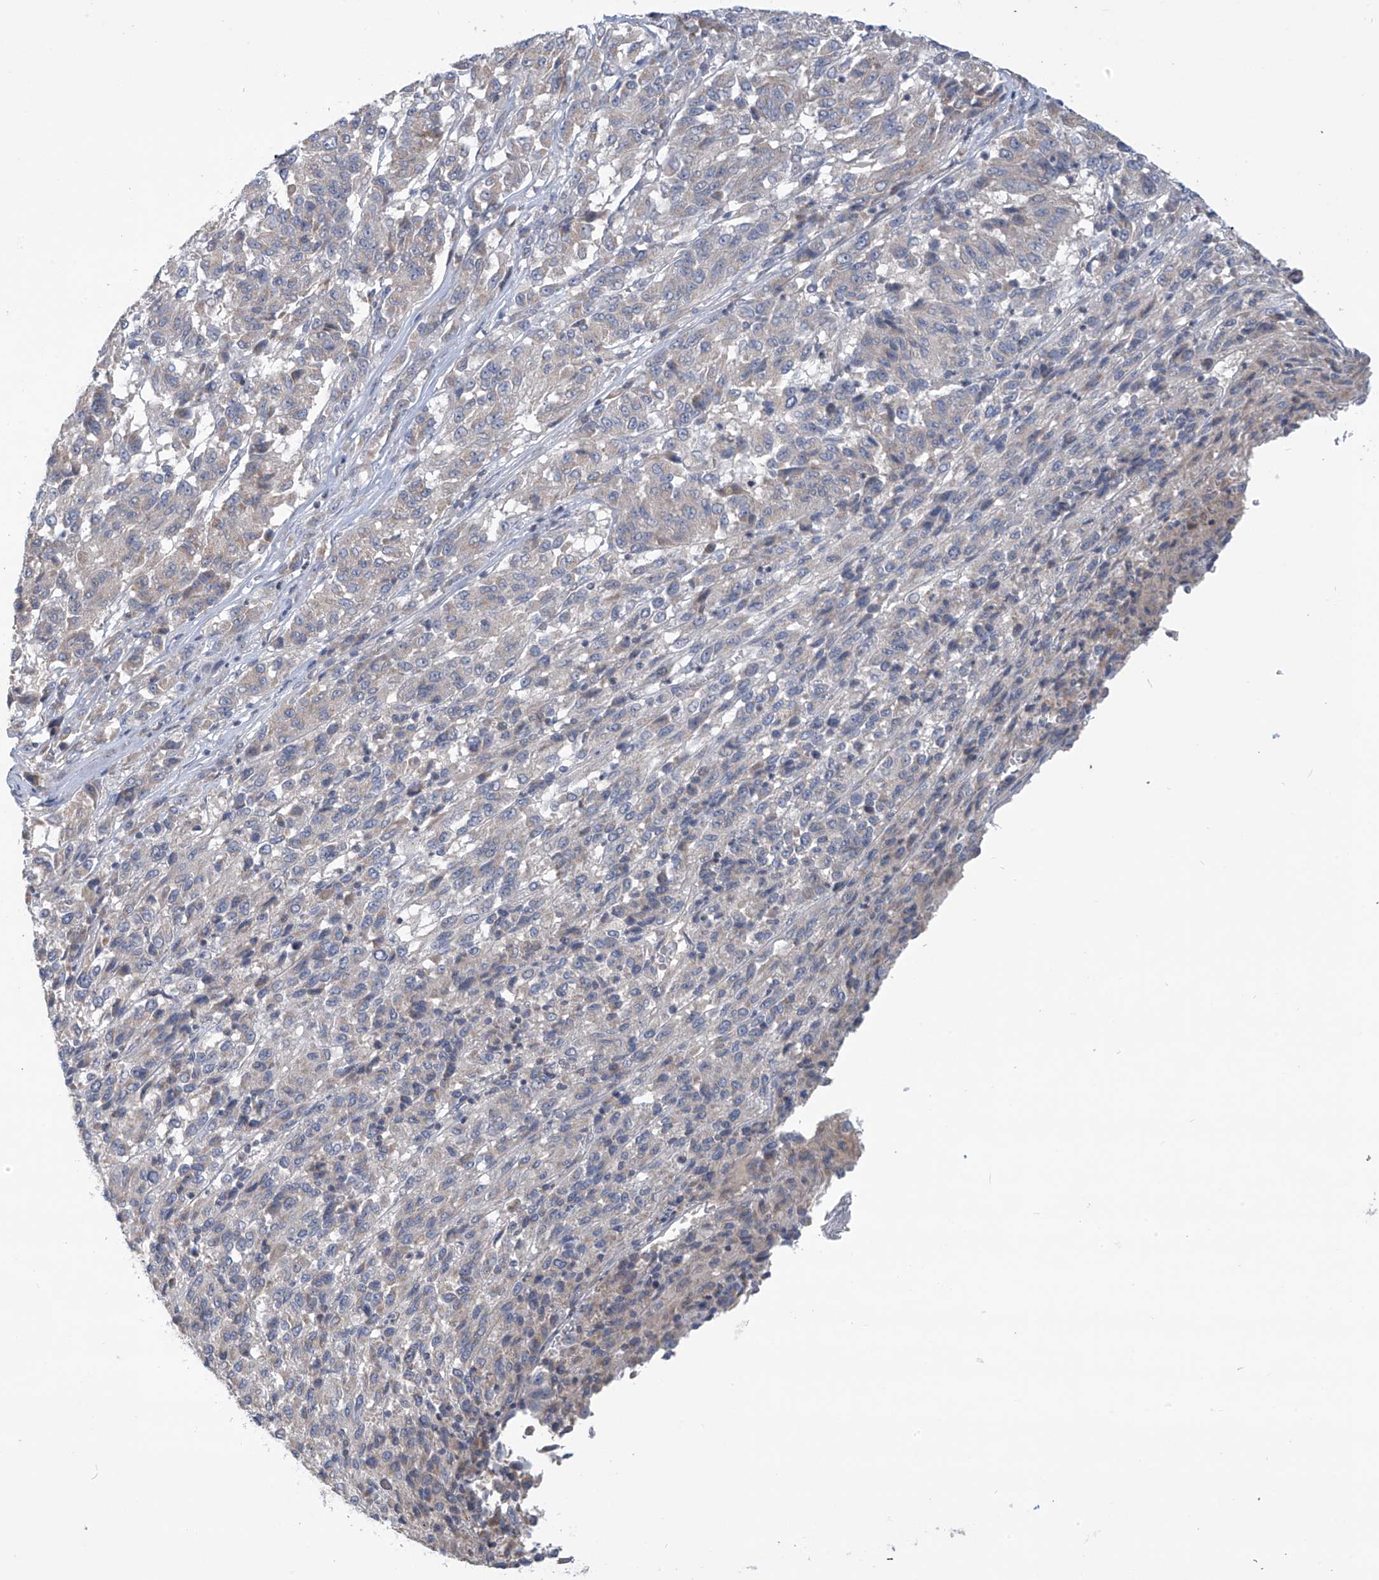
{"staining": {"intensity": "negative", "quantity": "none", "location": "none"}, "tissue": "melanoma", "cell_type": "Tumor cells", "image_type": "cancer", "snomed": [{"axis": "morphology", "description": "Malignant melanoma, Metastatic site"}, {"axis": "topography", "description": "Lung"}], "caption": "Melanoma stained for a protein using immunohistochemistry shows no positivity tumor cells.", "gene": "SCGB1D2", "patient": {"sex": "male", "age": 64}}